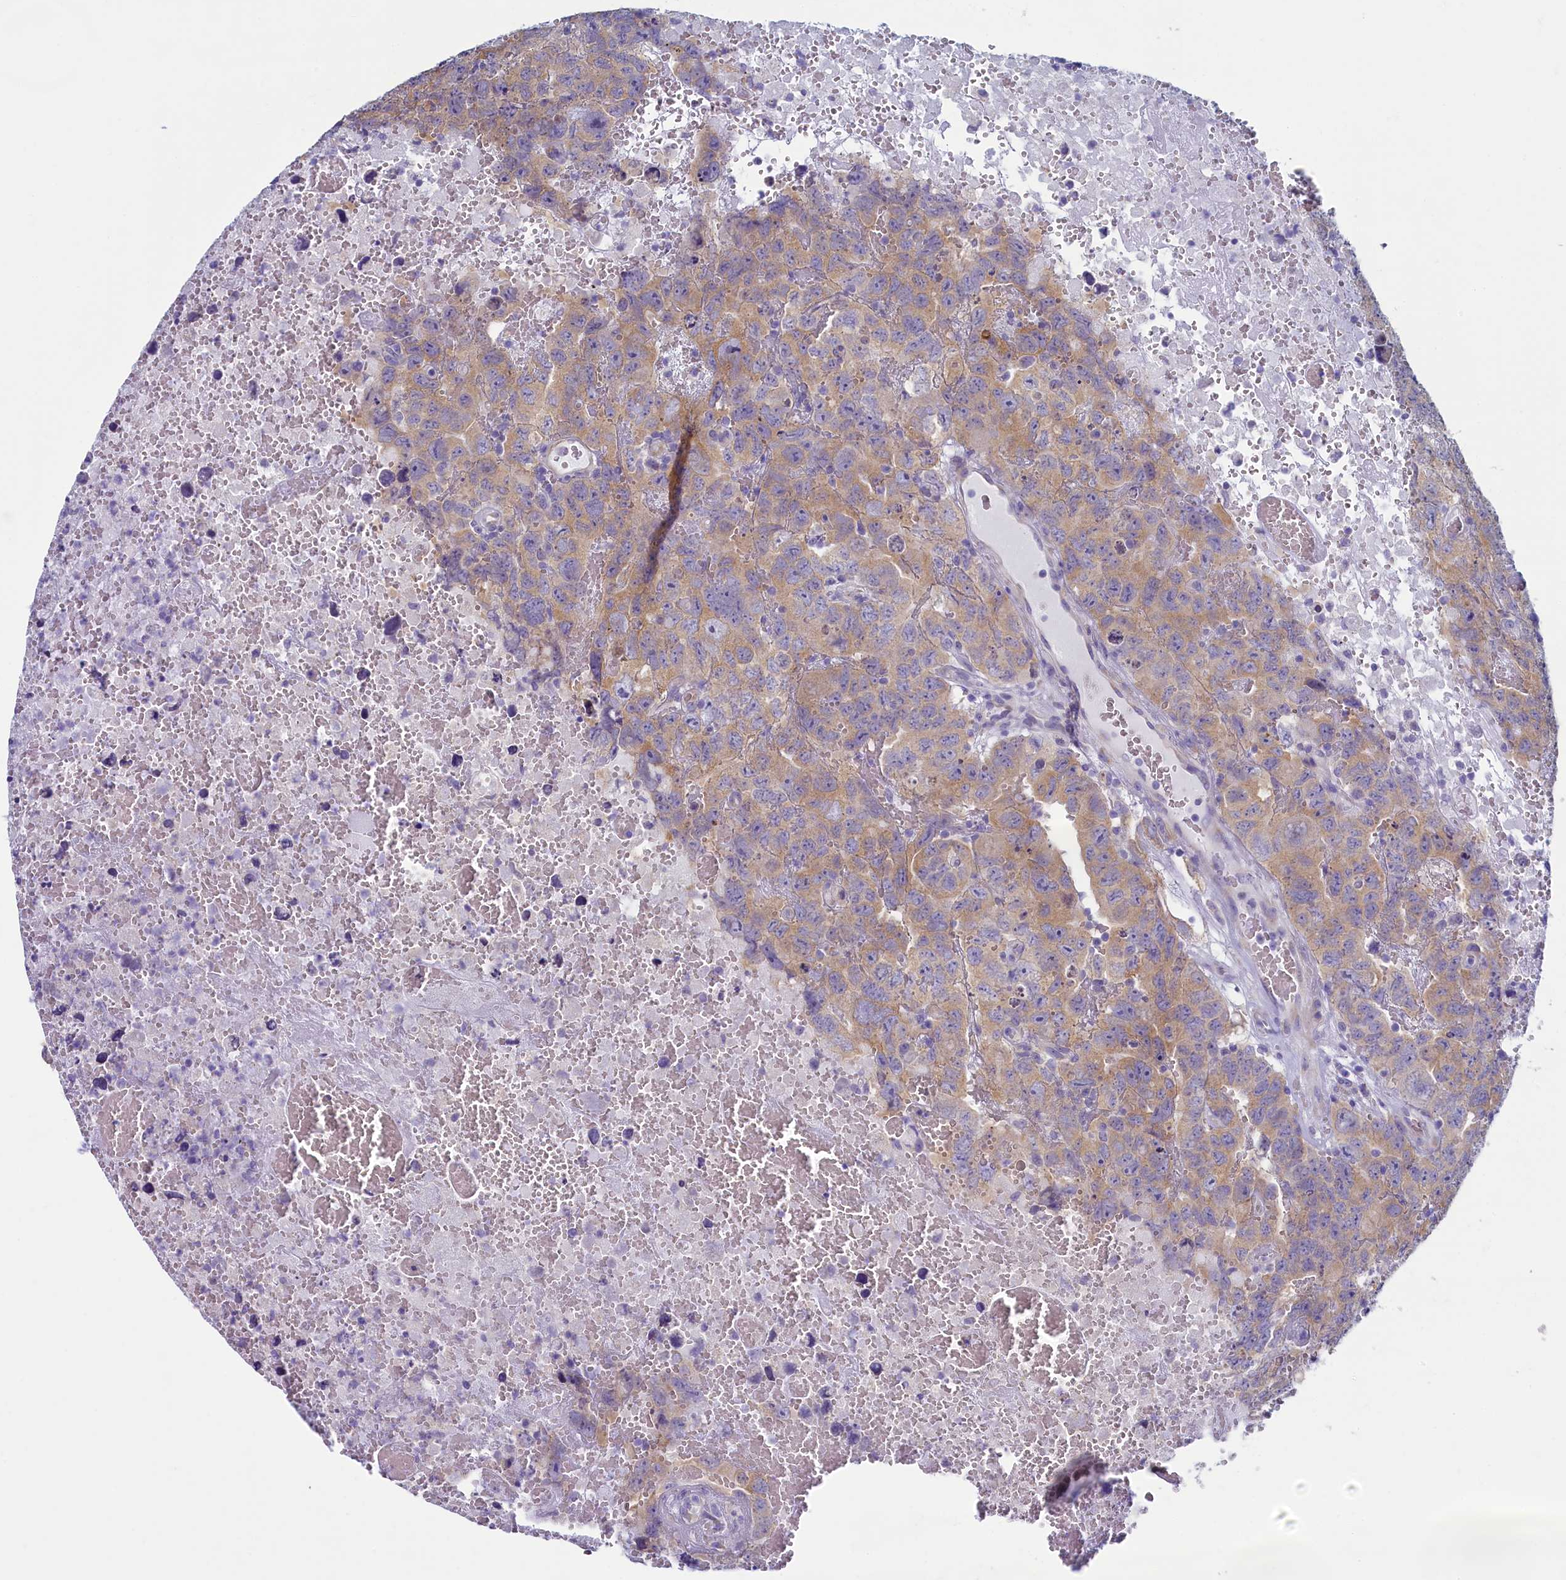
{"staining": {"intensity": "weak", "quantity": ">75%", "location": "cytoplasmic/membranous"}, "tissue": "testis cancer", "cell_type": "Tumor cells", "image_type": "cancer", "snomed": [{"axis": "morphology", "description": "Carcinoma, Embryonal, NOS"}, {"axis": "topography", "description": "Testis"}], "caption": "Weak cytoplasmic/membranous positivity for a protein is appreciated in about >75% of tumor cells of testis embryonal carcinoma using immunohistochemistry.", "gene": "SKA3", "patient": {"sex": "male", "age": 45}}